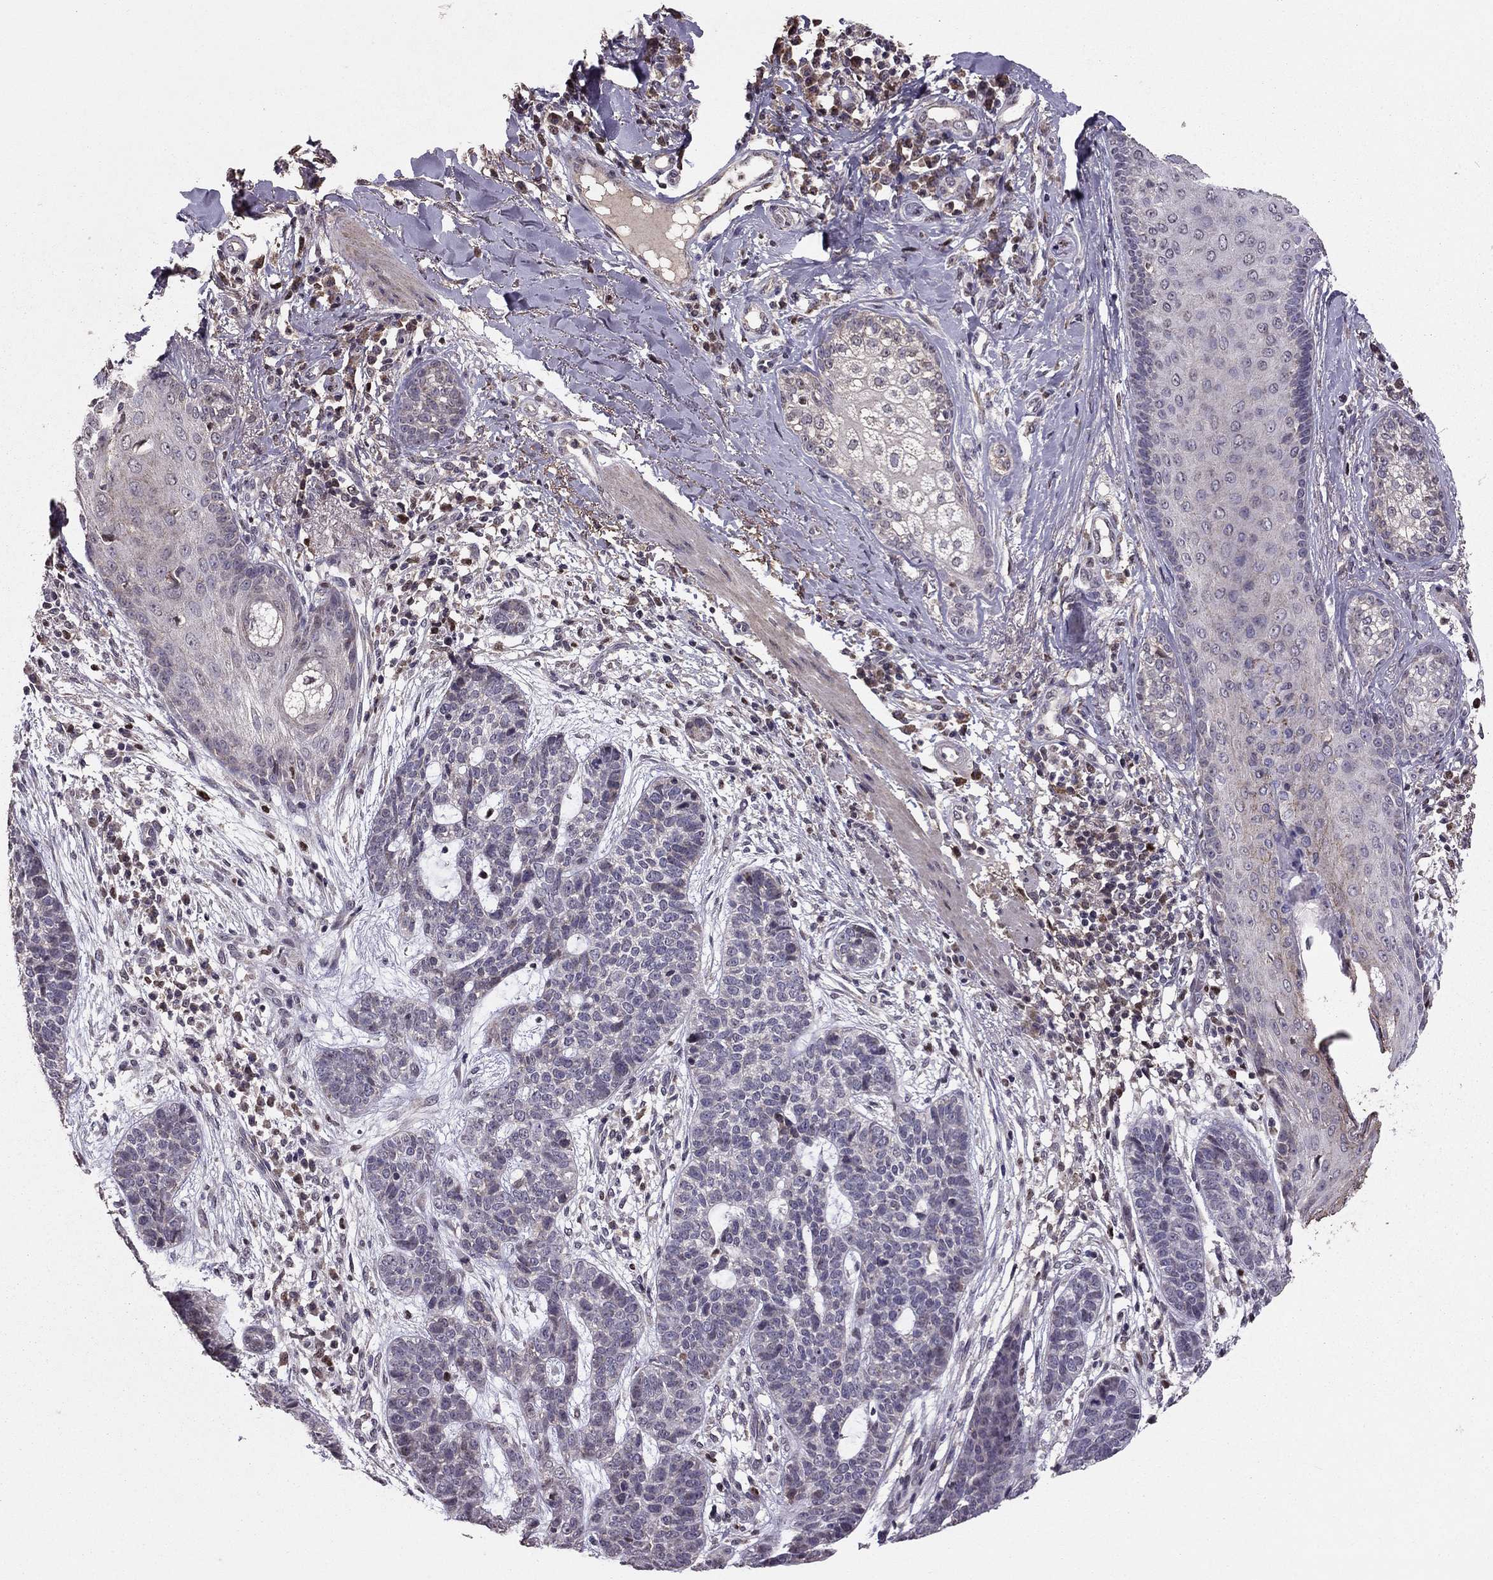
{"staining": {"intensity": "negative", "quantity": "none", "location": "none"}, "tissue": "skin cancer", "cell_type": "Tumor cells", "image_type": "cancer", "snomed": [{"axis": "morphology", "description": "Squamous cell carcinoma, NOS"}, {"axis": "topography", "description": "Skin"}], "caption": "The histopathology image reveals no significant expression in tumor cells of skin cancer.", "gene": "HCN1", "patient": {"sex": "male", "age": 88}}